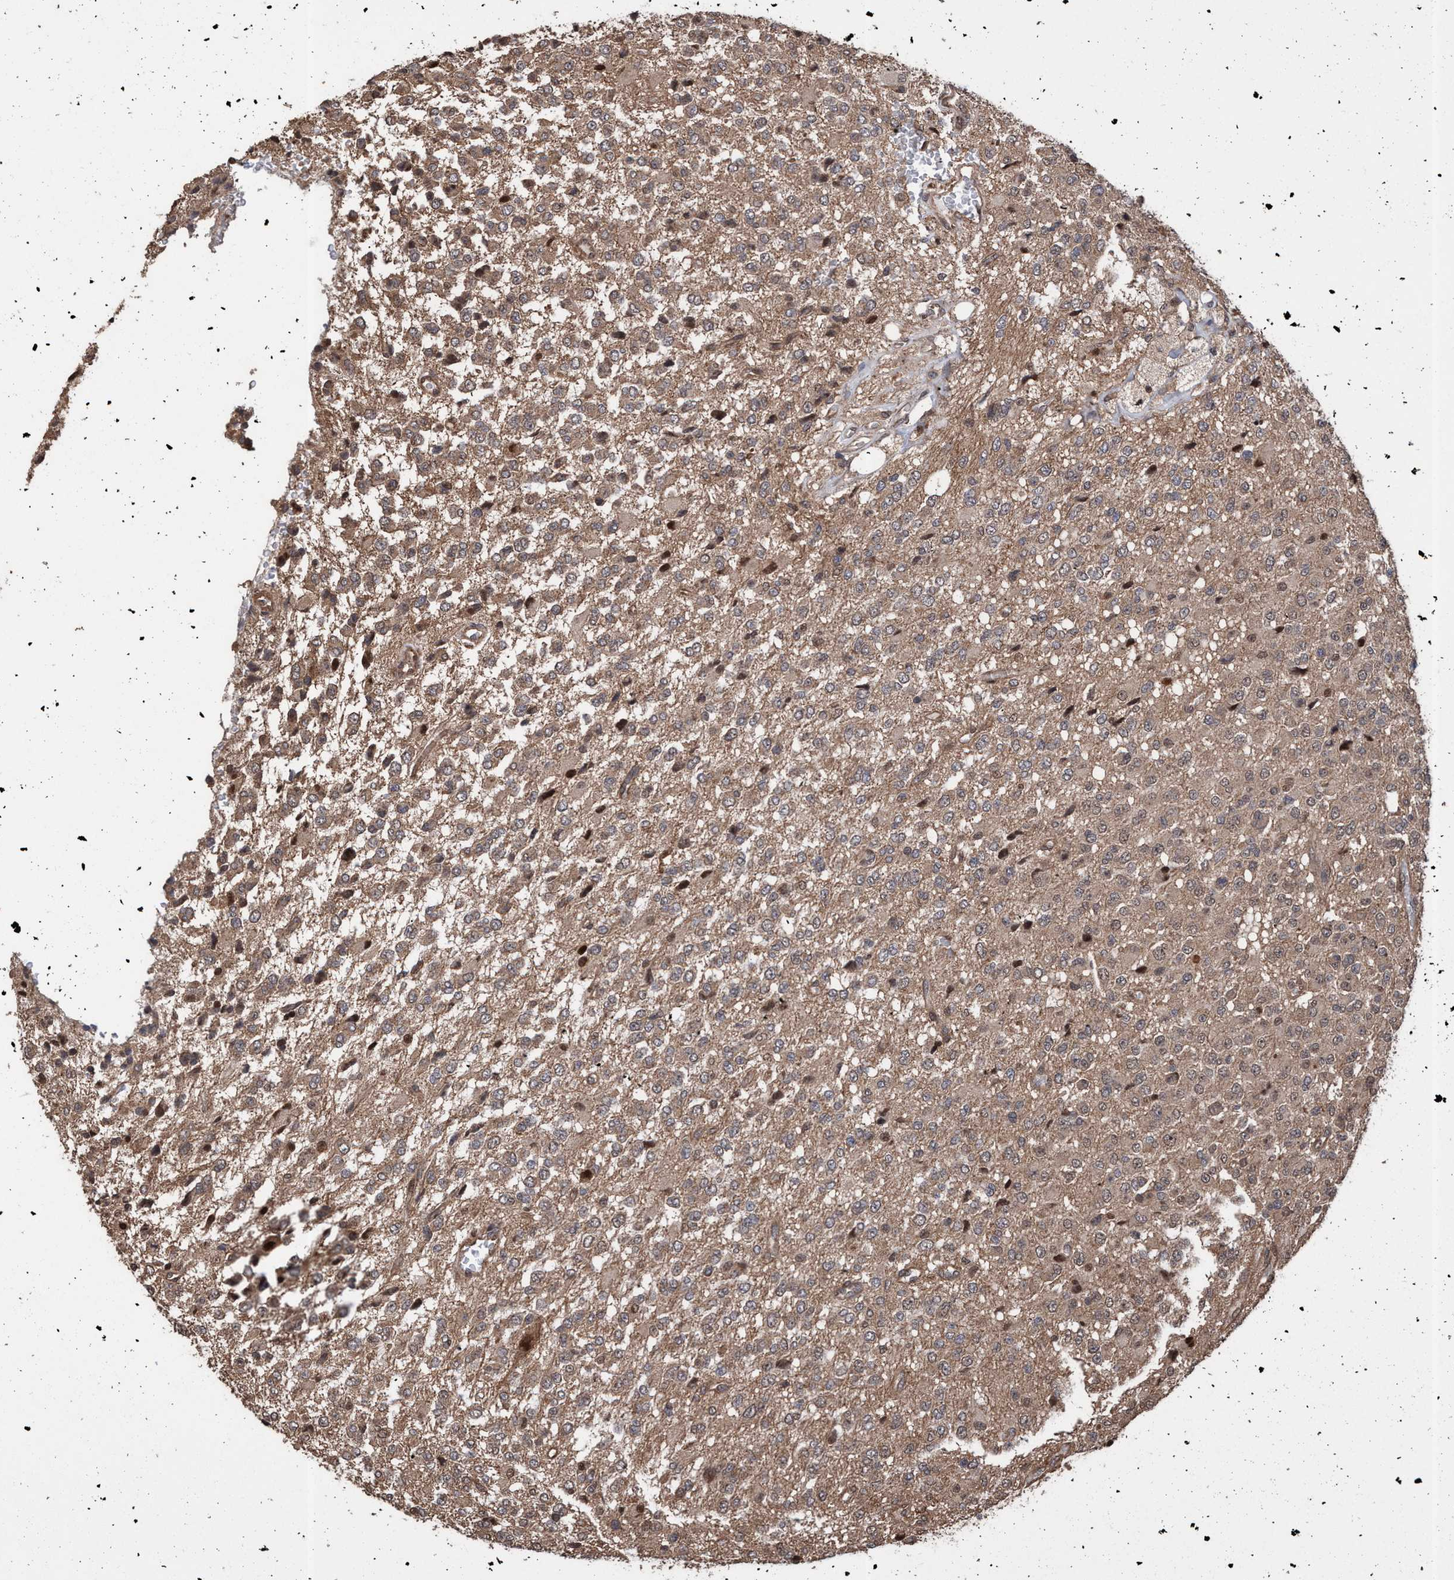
{"staining": {"intensity": "weak", "quantity": "<25%", "location": "cytoplasmic/membranous"}, "tissue": "glioma", "cell_type": "Tumor cells", "image_type": "cancer", "snomed": [{"axis": "morphology", "description": "Glioma, malignant, High grade"}, {"axis": "topography", "description": "pancreas cauda"}], "caption": "Immunohistochemistry image of human high-grade glioma (malignant) stained for a protein (brown), which shows no staining in tumor cells.", "gene": "TRPC7", "patient": {"sex": "male", "age": 60}}